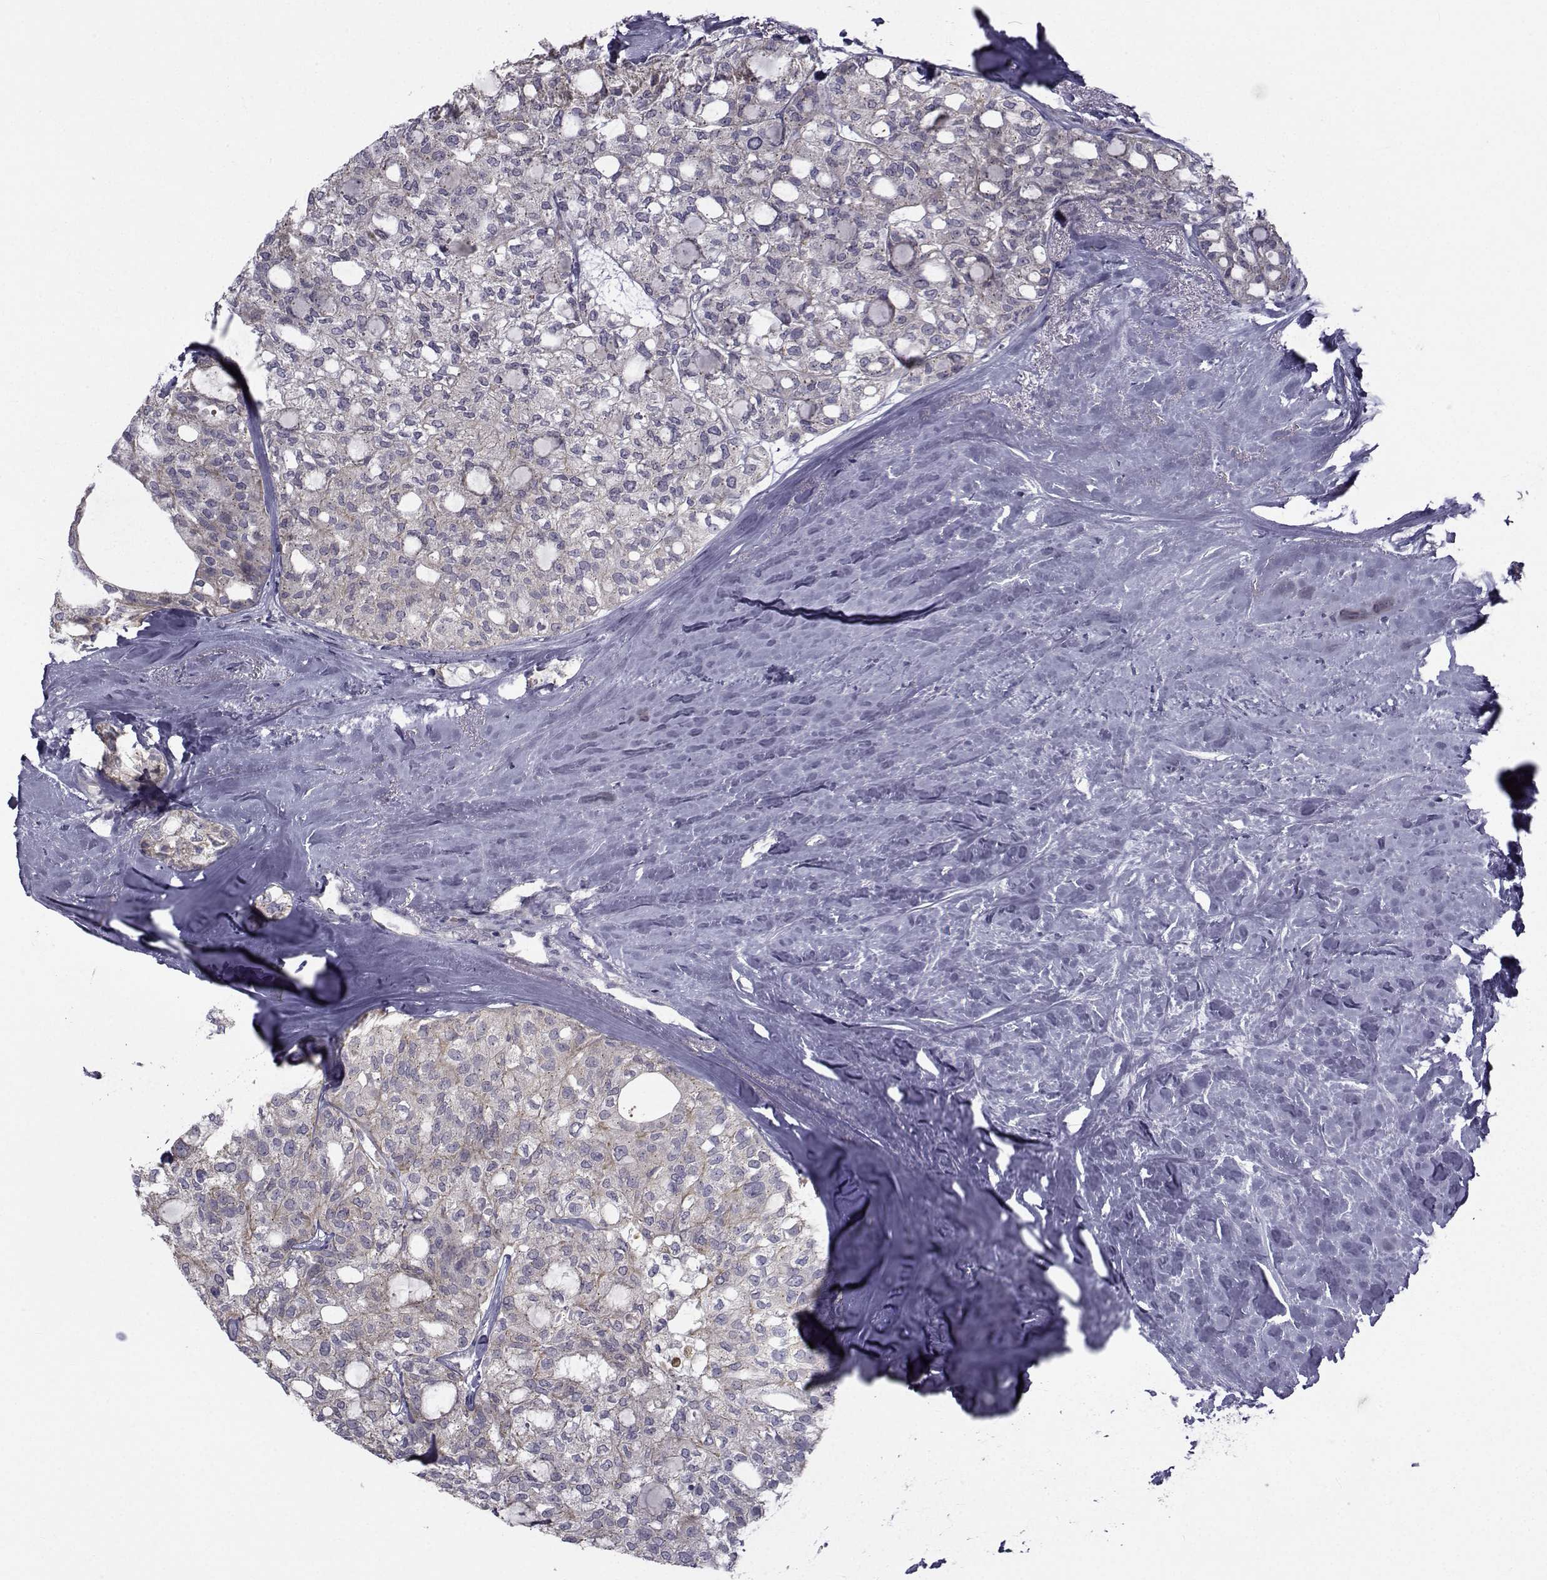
{"staining": {"intensity": "weak", "quantity": "<25%", "location": "cytoplasmic/membranous"}, "tissue": "thyroid cancer", "cell_type": "Tumor cells", "image_type": "cancer", "snomed": [{"axis": "morphology", "description": "Follicular adenoma carcinoma, NOS"}, {"axis": "topography", "description": "Thyroid gland"}], "caption": "Histopathology image shows no protein expression in tumor cells of follicular adenoma carcinoma (thyroid) tissue.", "gene": "ANGPT1", "patient": {"sex": "male", "age": 75}}